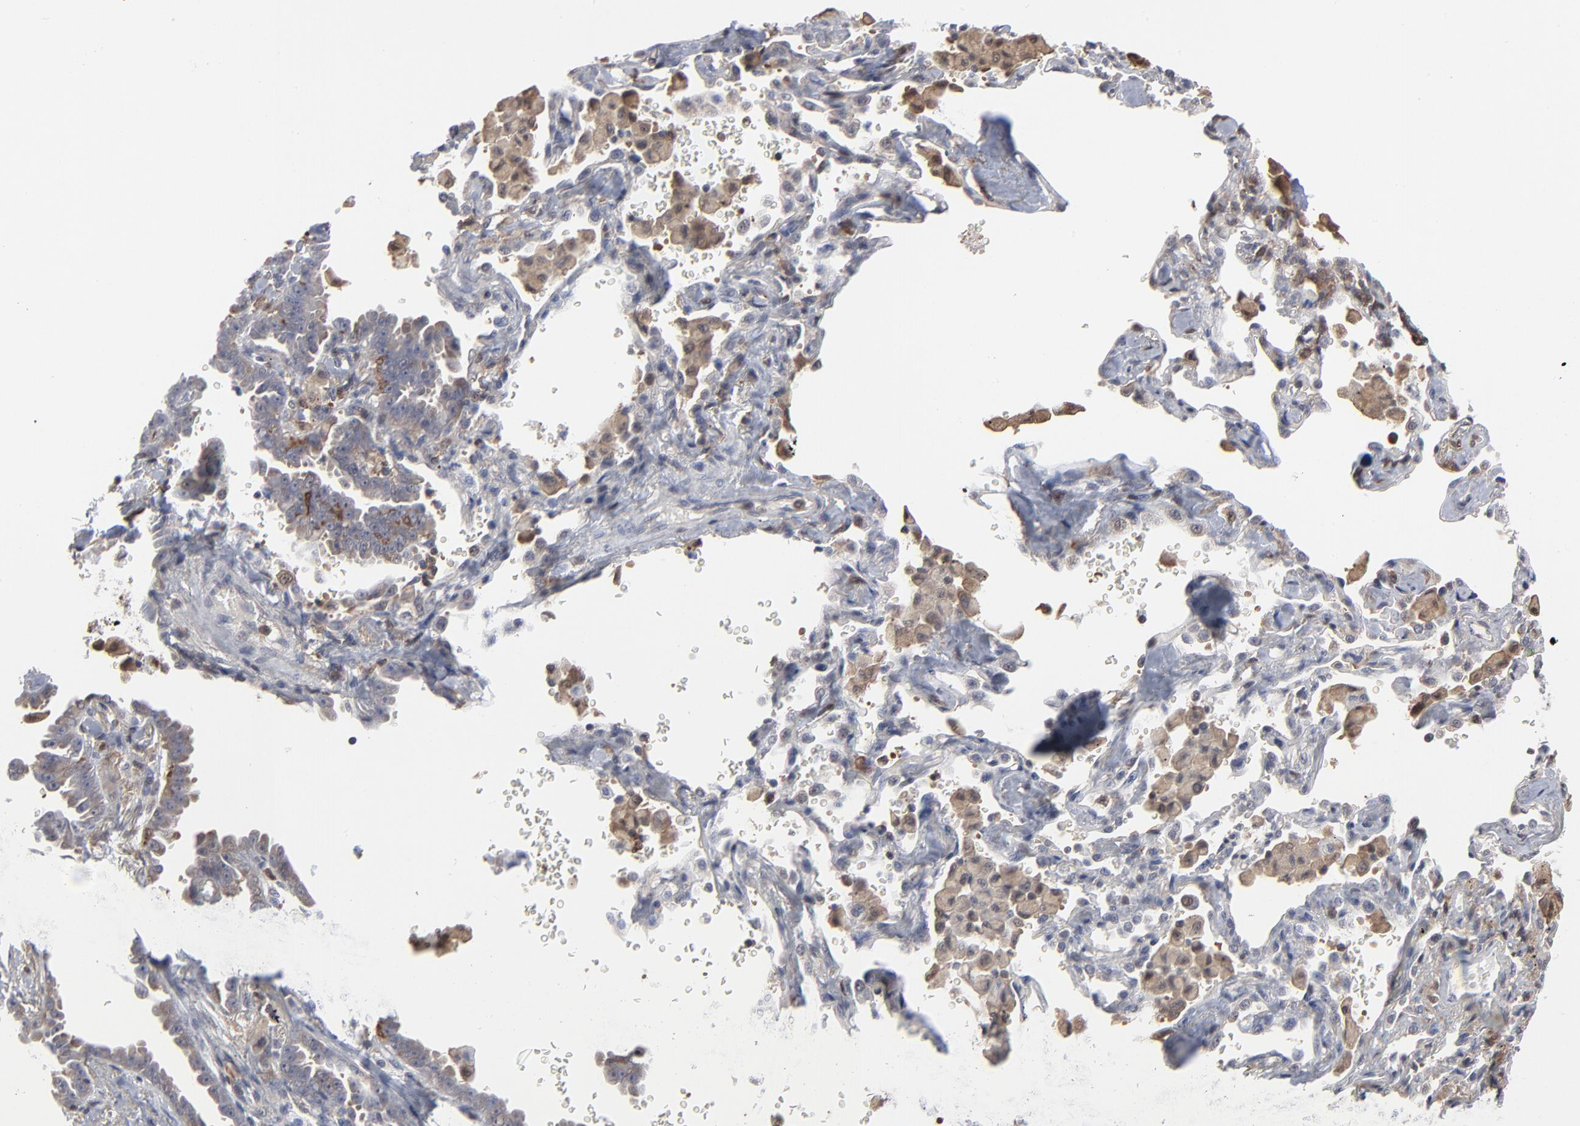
{"staining": {"intensity": "weak", "quantity": "25%-75%", "location": "cytoplasmic/membranous"}, "tissue": "lung cancer", "cell_type": "Tumor cells", "image_type": "cancer", "snomed": [{"axis": "morphology", "description": "Adenocarcinoma, NOS"}, {"axis": "topography", "description": "Lung"}], "caption": "This is a photomicrograph of IHC staining of lung cancer, which shows weak staining in the cytoplasmic/membranous of tumor cells.", "gene": "MAP2K1", "patient": {"sex": "female", "age": 64}}